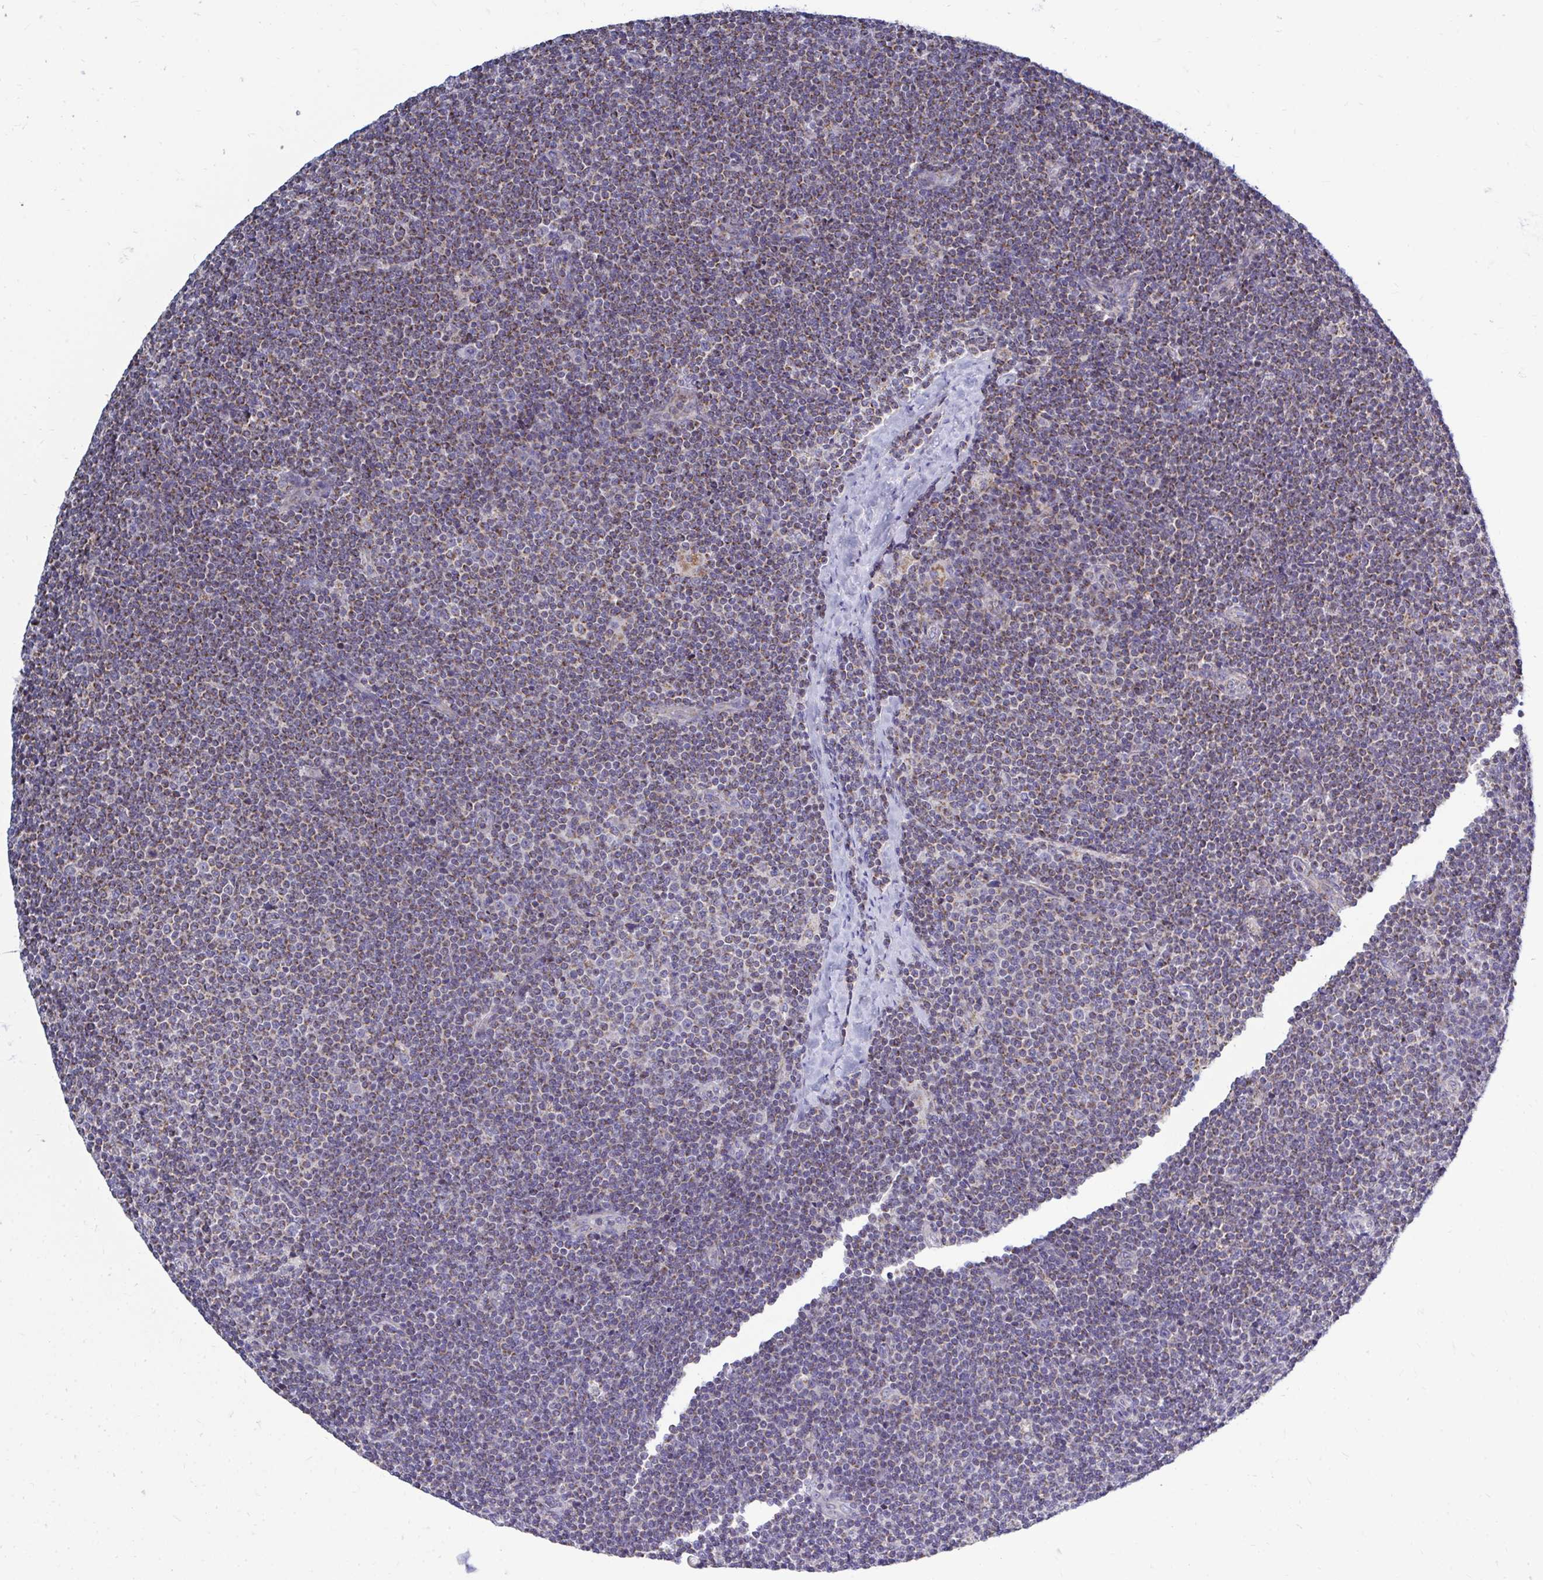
{"staining": {"intensity": "moderate", "quantity": ">75%", "location": "cytoplasmic/membranous"}, "tissue": "lymphoma", "cell_type": "Tumor cells", "image_type": "cancer", "snomed": [{"axis": "morphology", "description": "Malignant lymphoma, non-Hodgkin's type, Low grade"}, {"axis": "topography", "description": "Lymph node"}], "caption": "This is an image of immunohistochemistry staining of low-grade malignant lymphoma, non-Hodgkin's type, which shows moderate staining in the cytoplasmic/membranous of tumor cells.", "gene": "OR10R2", "patient": {"sex": "male", "age": 48}}